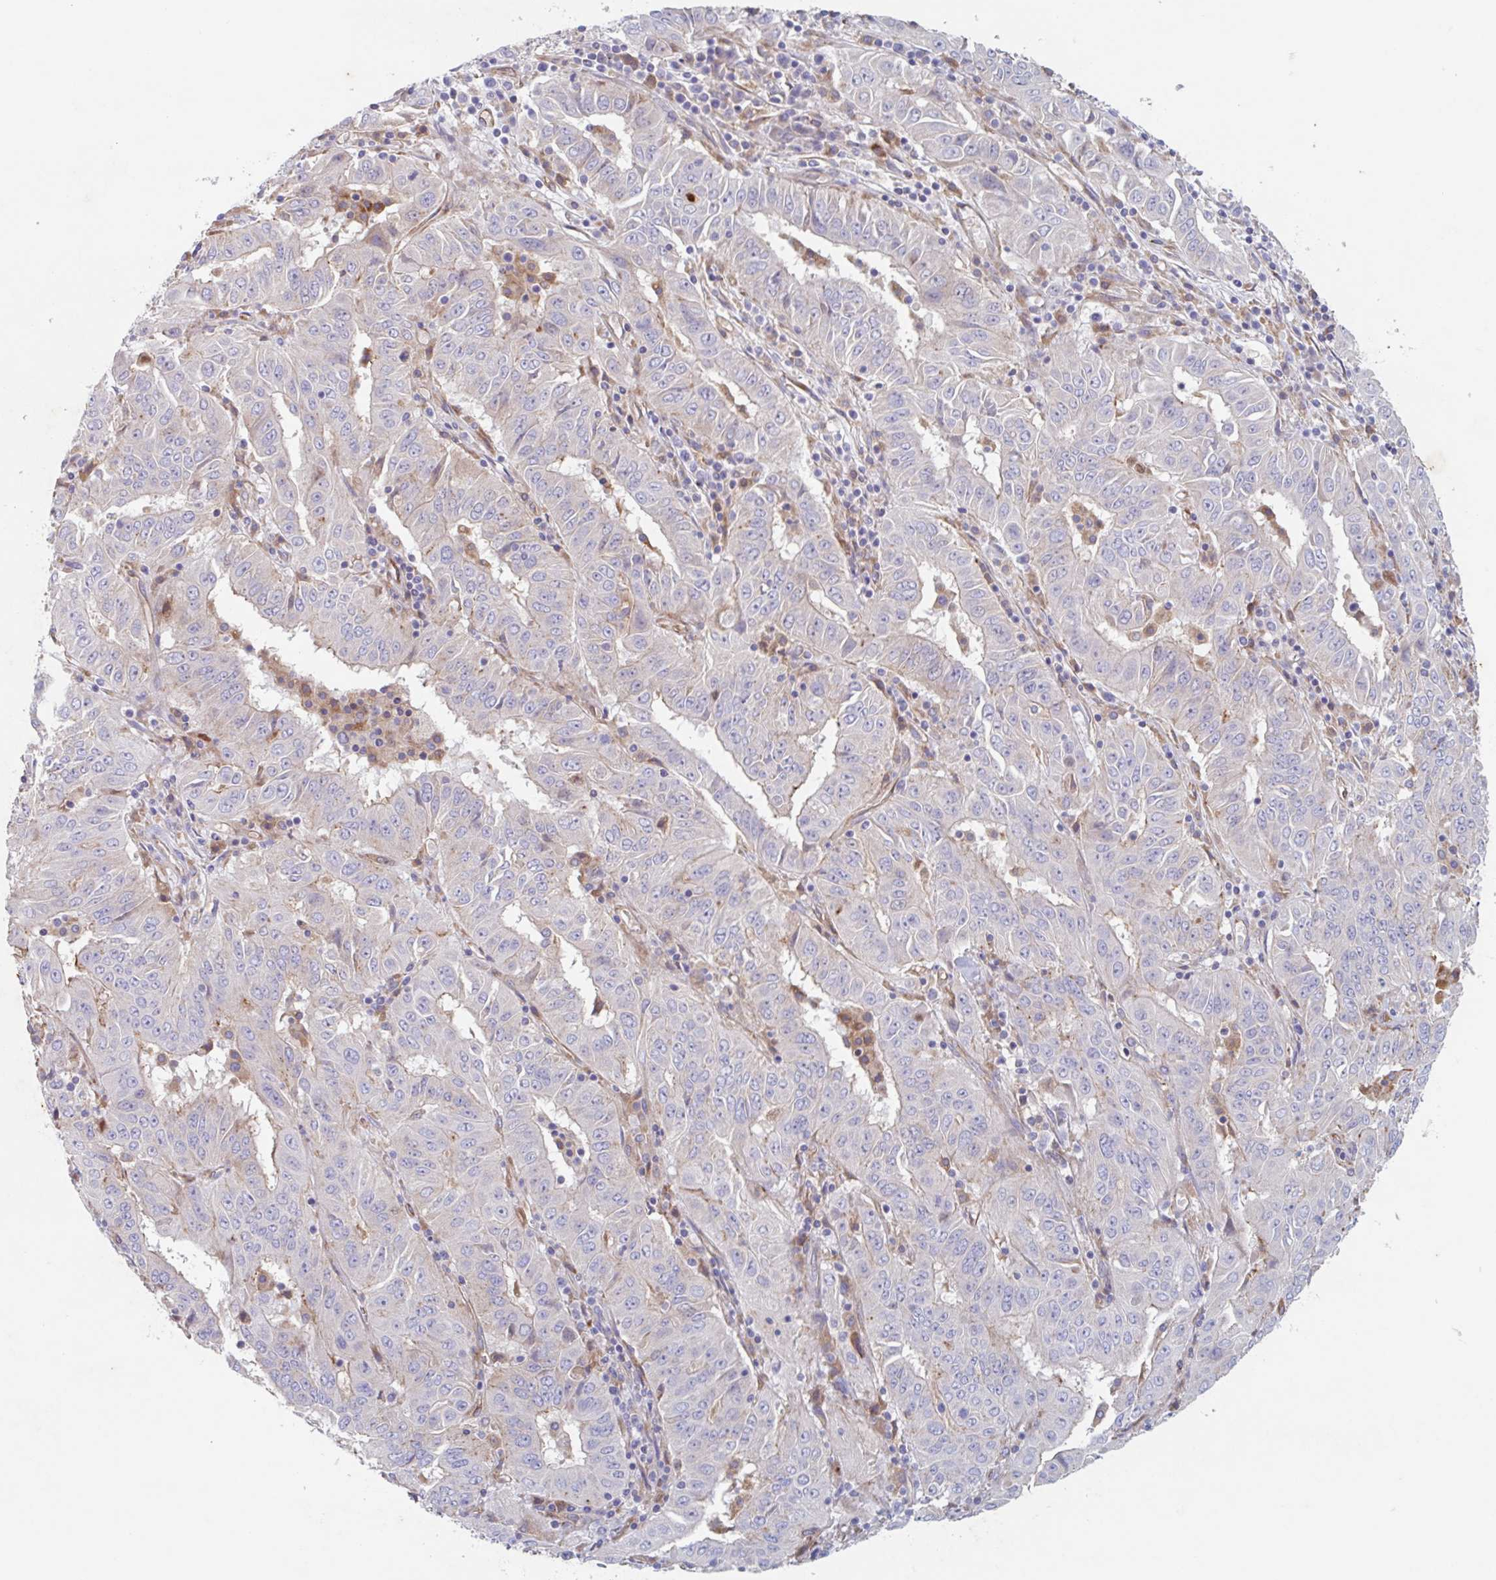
{"staining": {"intensity": "negative", "quantity": "none", "location": "none"}, "tissue": "pancreatic cancer", "cell_type": "Tumor cells", "image_type": "cancer", "snomed": [{"axis": "morphology", "description": "Adenocarcinoma, NOS"}, {"axis": "topography", "description": "Pancreas"}], "caption": "An immunohistochemistry histopathology image of adenocarcinoma (pancreatic) is shown. There is no staining in tumor cells of adenocarcinoma (pancreatic). Nuclei are stained in blue.", "gene": "MANBA", "patient": {"sex": "male", "age": 63}}